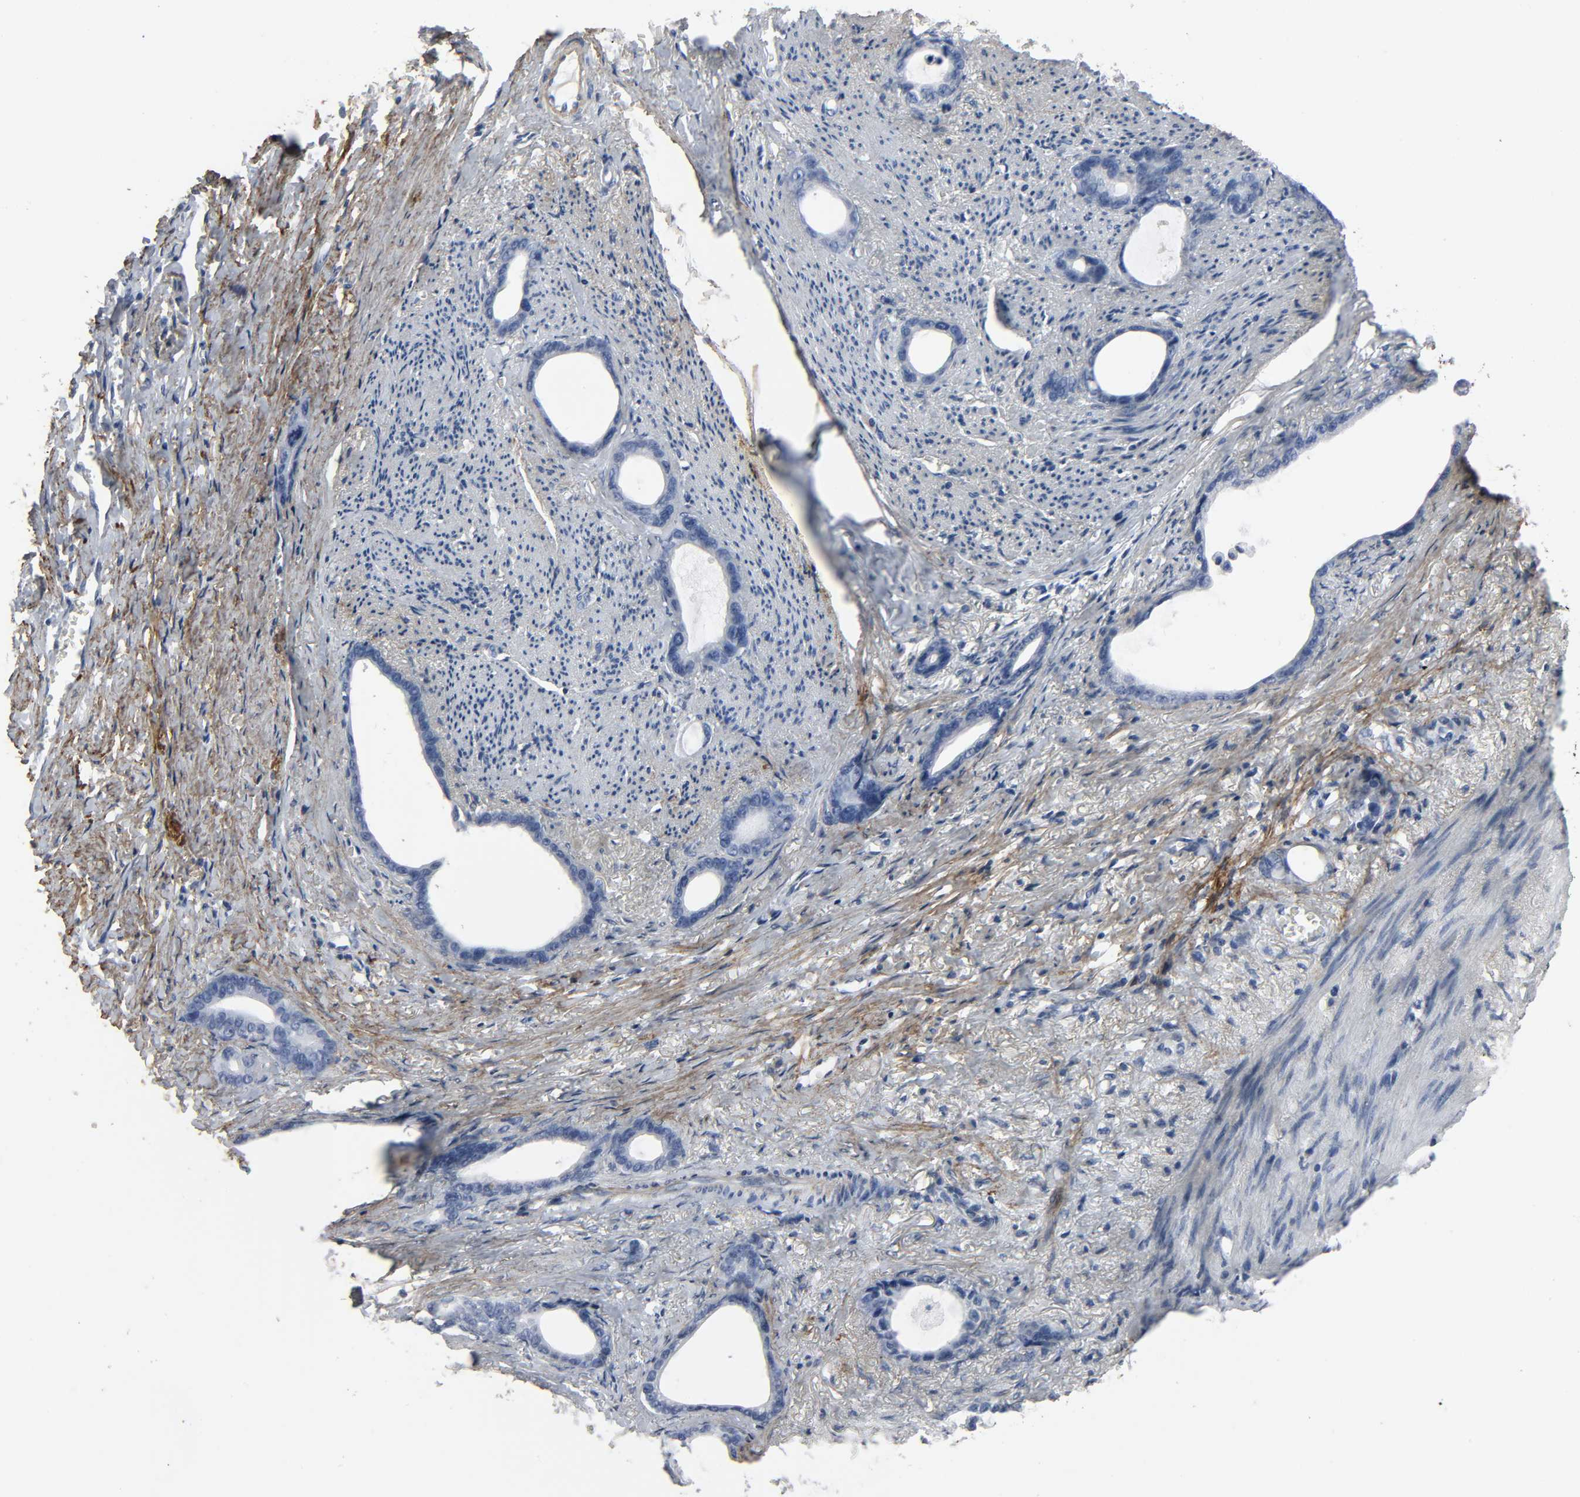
{"staining": {"intensity": "negative", "quantity": "none", "location": "none"}, "tissue": "stomach cancer", "cell_type": "Tumor cells", "image_type": "cancer", "snomed": [{"axis": "morphology", "description": "Adenocarcinoma, NOS"}, {"axis": "topography", "description": "Stomach"}], "caption": "Immunohistochemical staining of stomach cancer reveals no significant staining in tumor cells.", "gene": "FBLN5", "patient": {"sex": "female", "age": 75}}